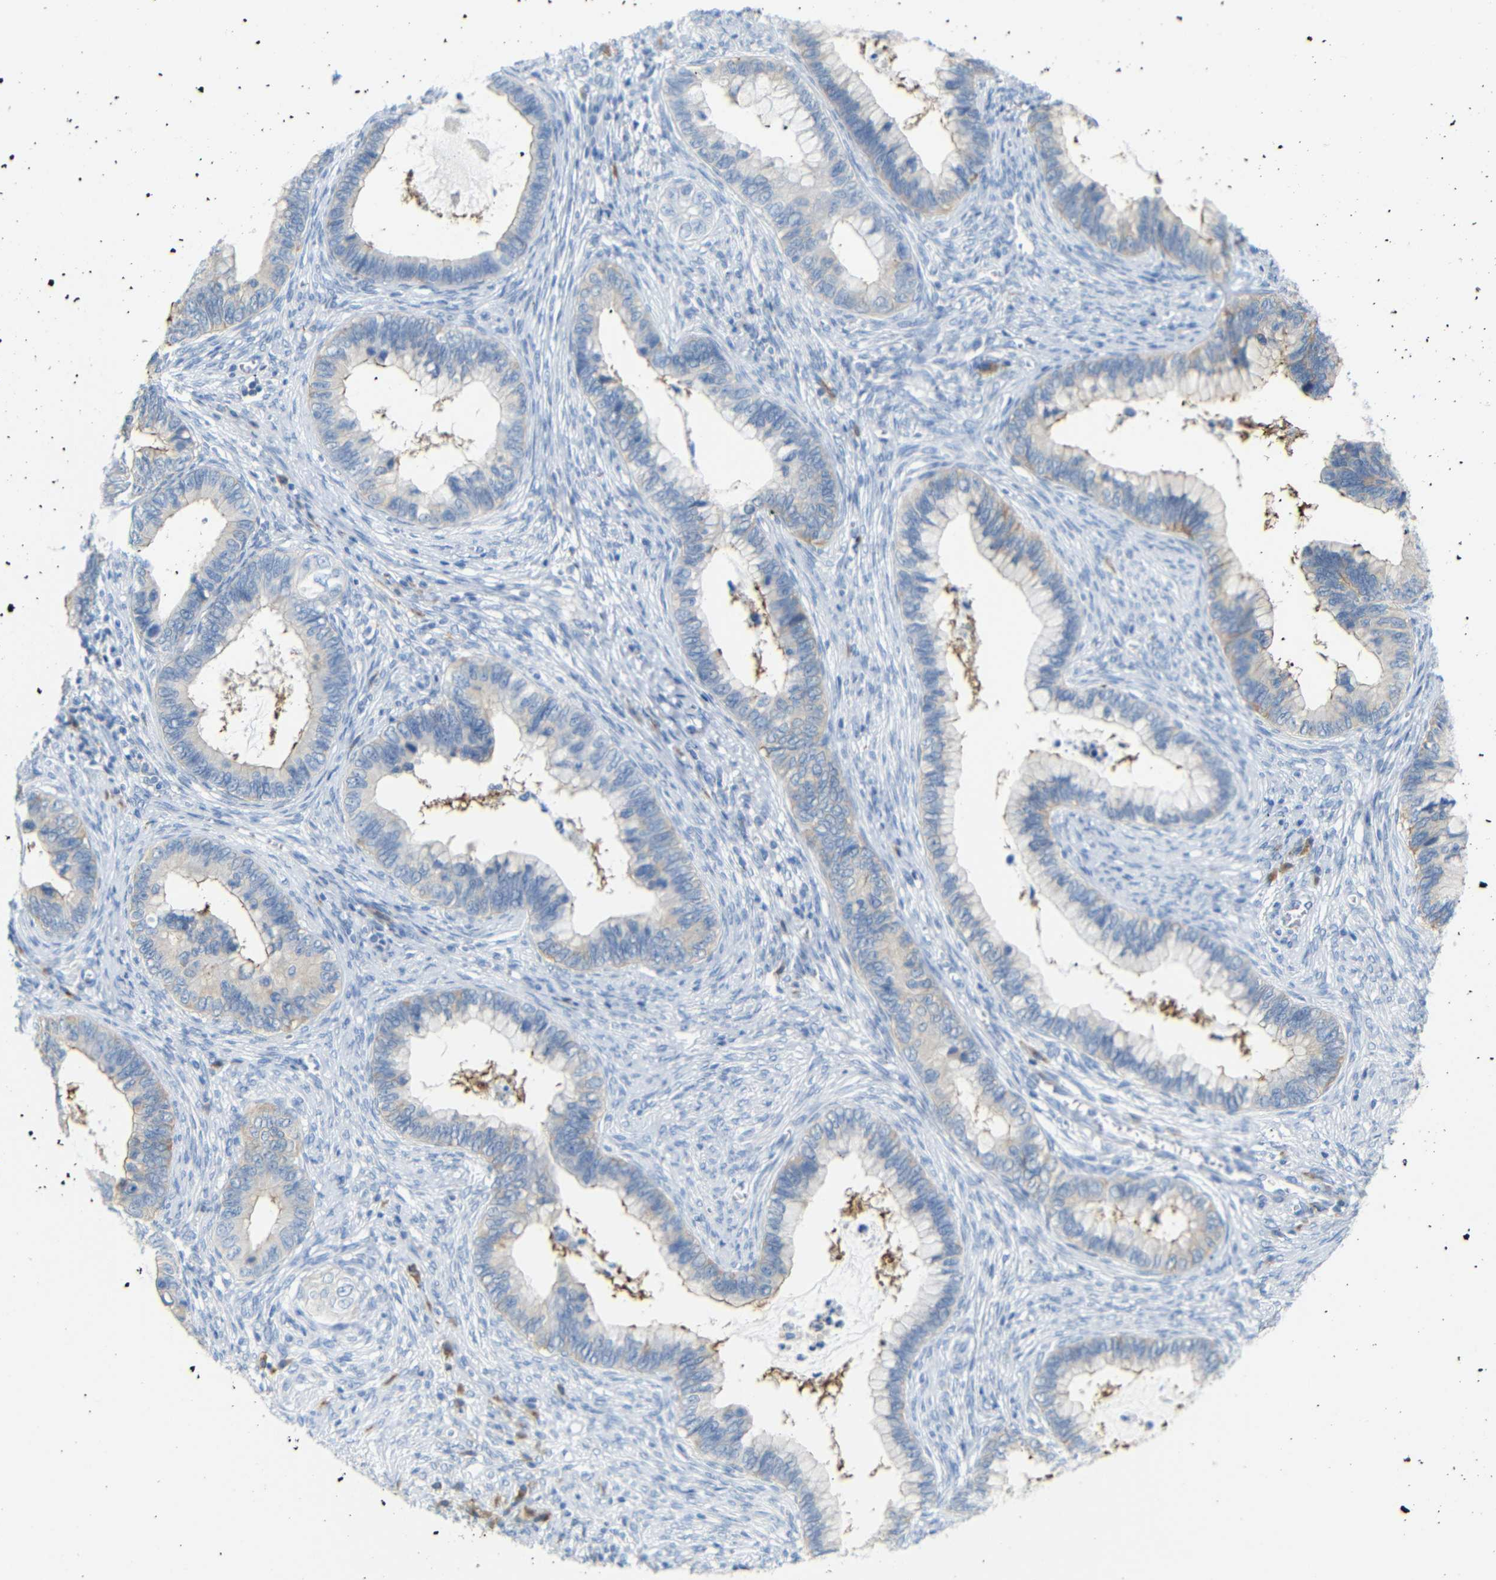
{"staining": {"intensity": "weak", "quantity": "25%-75%", "location": "cytoplasmic/membranous"}, "tissue": "cervical cancer", "cell_type": "Tumor cells", "image_type": "cancer", "snomed": [{"axis": "morphology", "description": "Adenocarcinoma, NOS"}, {"axis": "topography", "description": "Cervix"}], "caption": "Cervical cancer (adenocarcinoma) stained for a protein (brown) exhibits weak cytoplasmic/membranous positive positivity in about 25%-75% of tumor cells.", "gene": "FCRL1", "patient": {"sex": "female", "age": 44}}